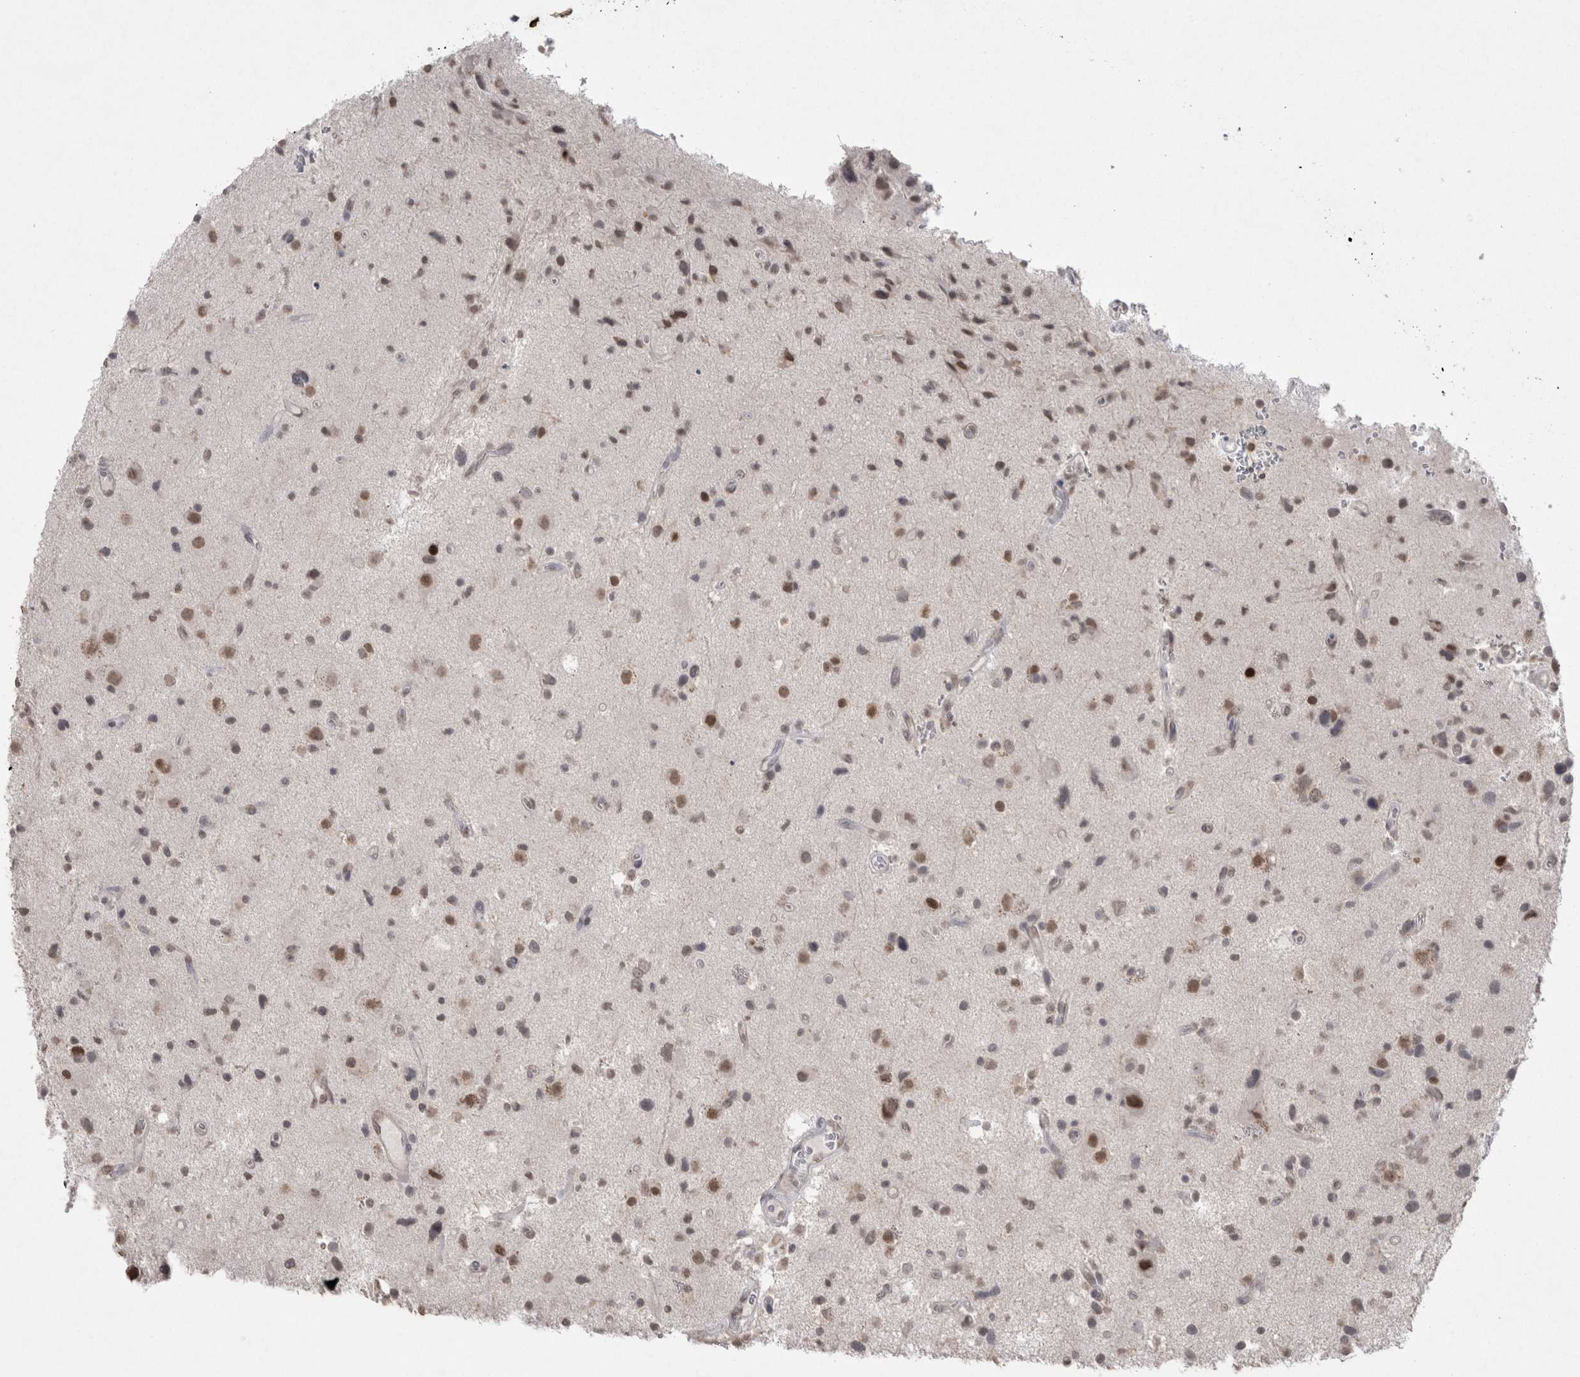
{"staining": {"intensity": "moderate", "quantity": "<25%", "location": "nuclear"}, "tissue": "glioma", "cell_type": "Tumor cells", "image_type": "cancer", "snomed": [{"axis": "morphology", "description": "Glioma, malignant, High grade"}, {"axis": "topography", "description": "Brain"}], "caption": "Protein expression analysis of human malignant glioma (high-grade) reveals moderate nuclear expression in approximately <25% of tumor cells.", "gene": "DDX4", "patient": {"sex": "male", "age": 33}}